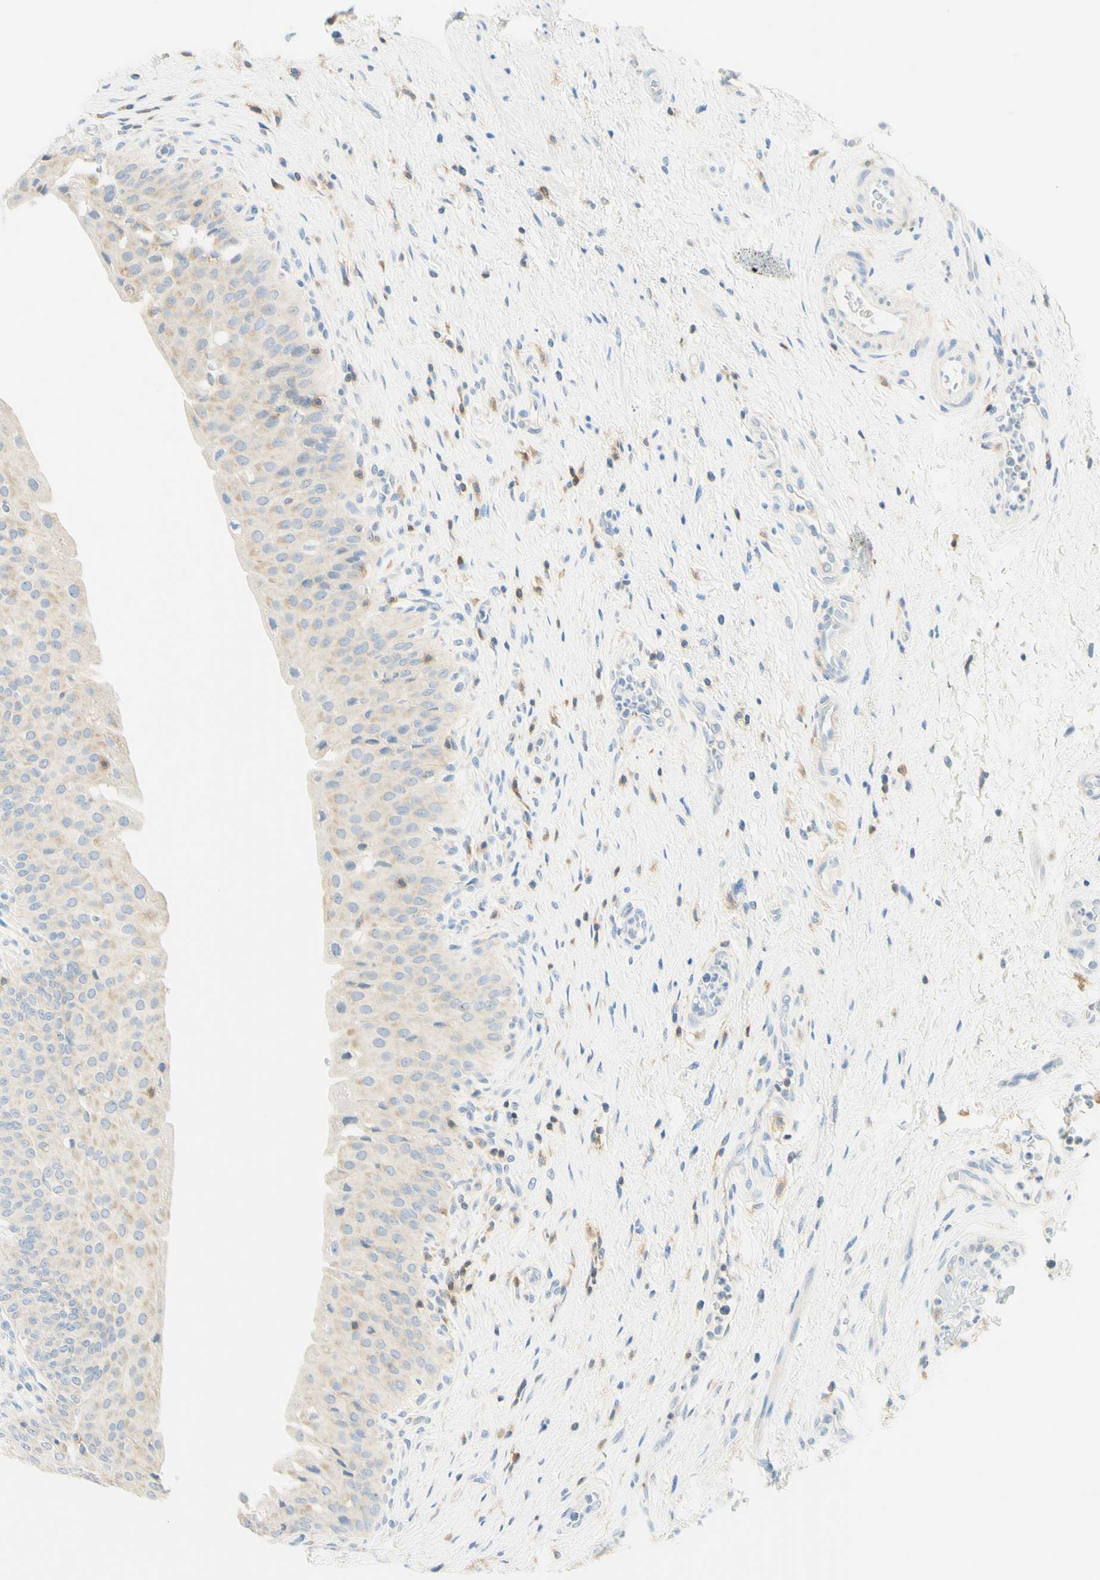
{"staining": {"intensity": "weak", "quantity": "<25%", "location": "cytoplasmic/membranous"}, "tissue": "urinary bladder", "cell_type": "Urothelial cells", "image_type": "normal", "snomed": [{"axis": "morphology", "description": "Normal tissue, NOS"}, {"axis": "morphology", "description": "Urothelial carcinoma, High grade"}, {"axis": "topography", "description": "Urinary bladder"}], "caption": "Human urinary bladder stained for a protein using immunohistochemistry demonstrates no expression in urothelial cells.", "gene": "LAT", "patient": {"sex": "male", "age": 46}}